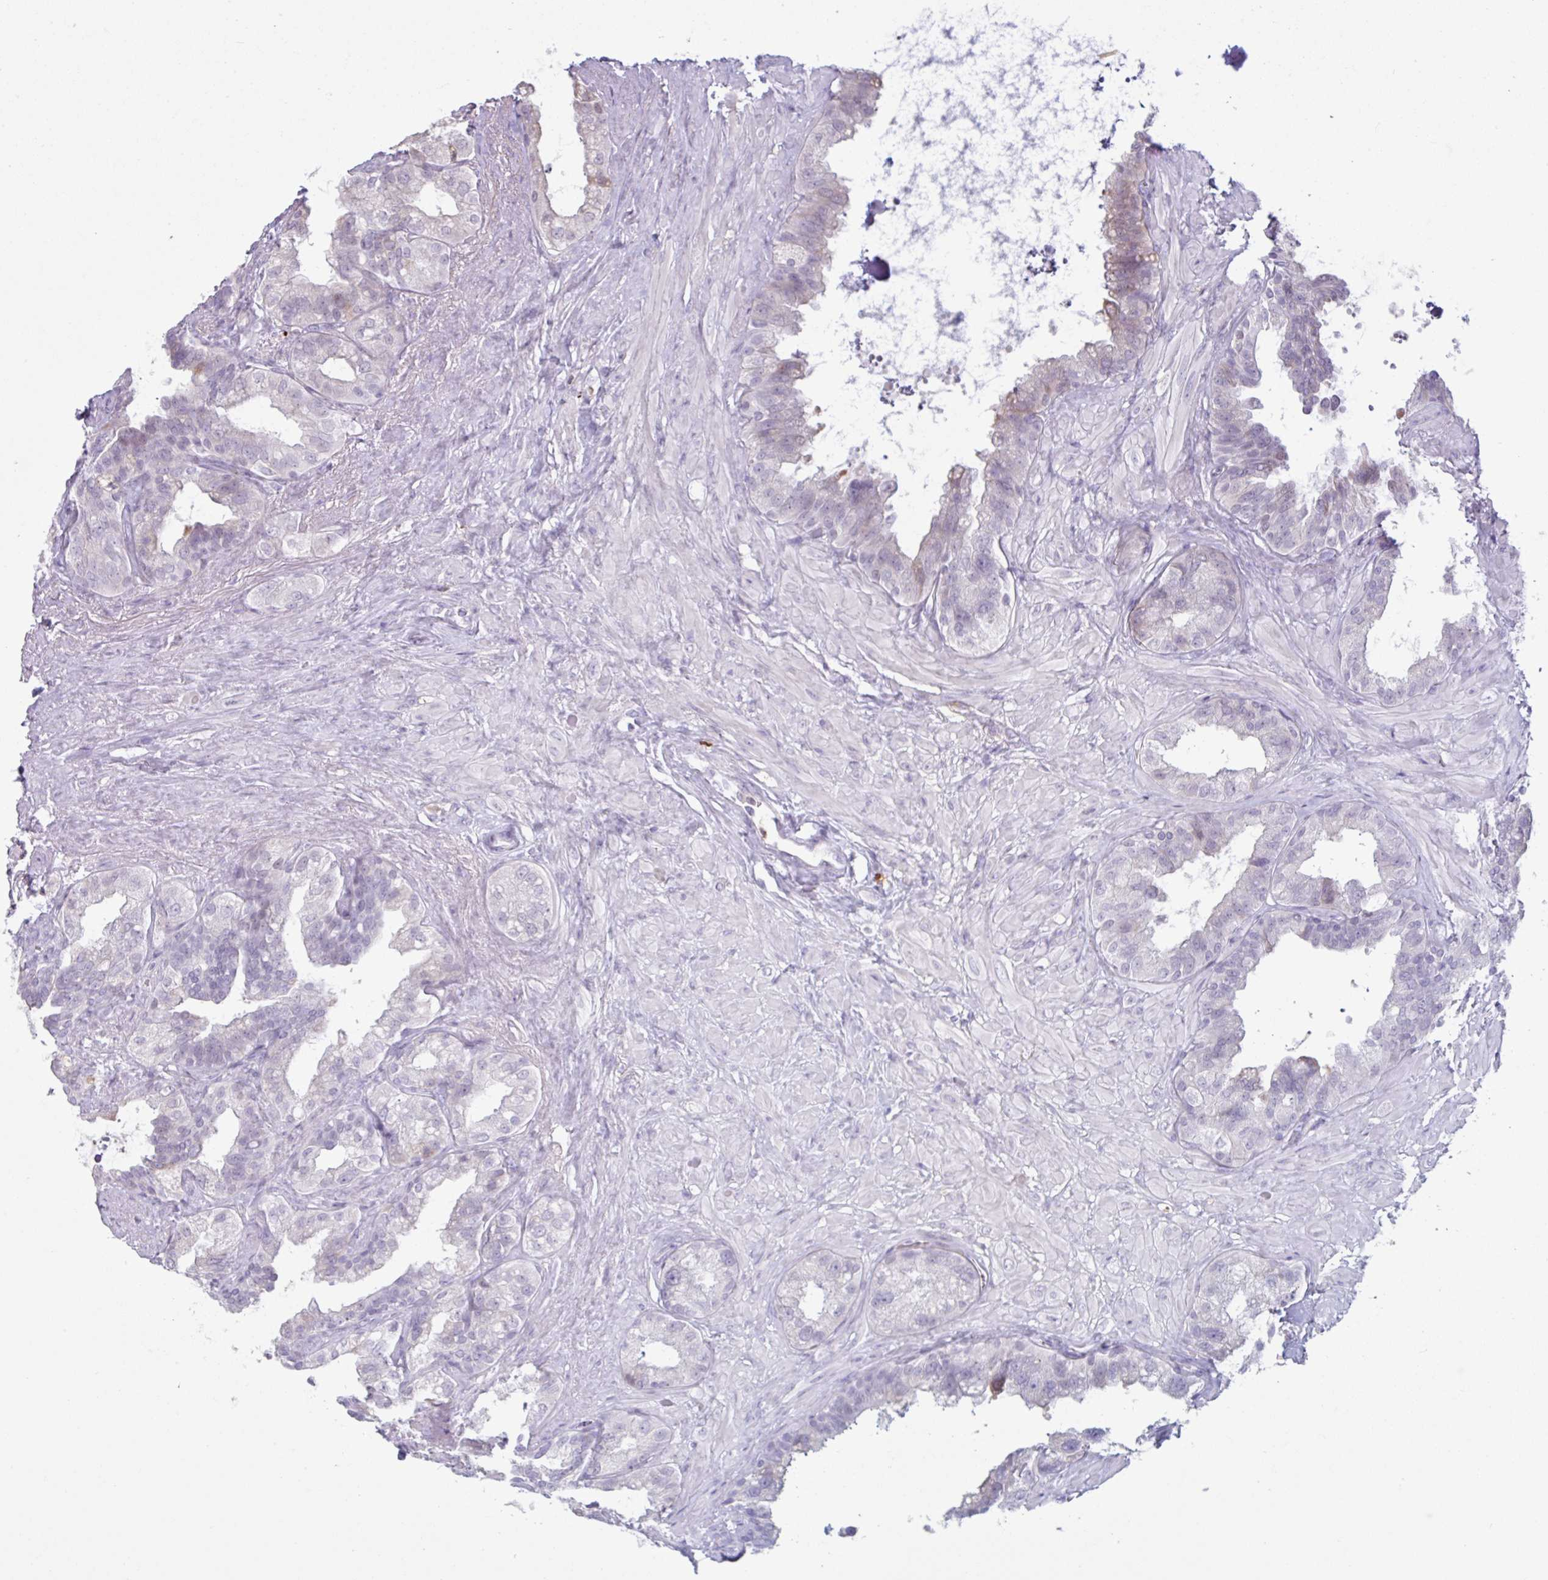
{"staining": {"intensity": "weak", "quantity": "<25%", "location": "nuclear"}, "tissue": "seminal vesicle", "cell_type": "Glandular cells", "image_type": "normal", "snomed": [{"axis": "morphology", "description": "Normal tissue, NOS"}, {"axis": "topography", "description": "Seminal veicle"}, {"axis": "topography", "description": "Peripheral nerve tissue"}], "caption": "The image demonstrates no significant positivity in glandular cells of seminal vesicle. (DAB immunohistochemistry (IHC), high magnification).", "gene": "TAF1D", "patient": {"sex": "male", "age": 76}}